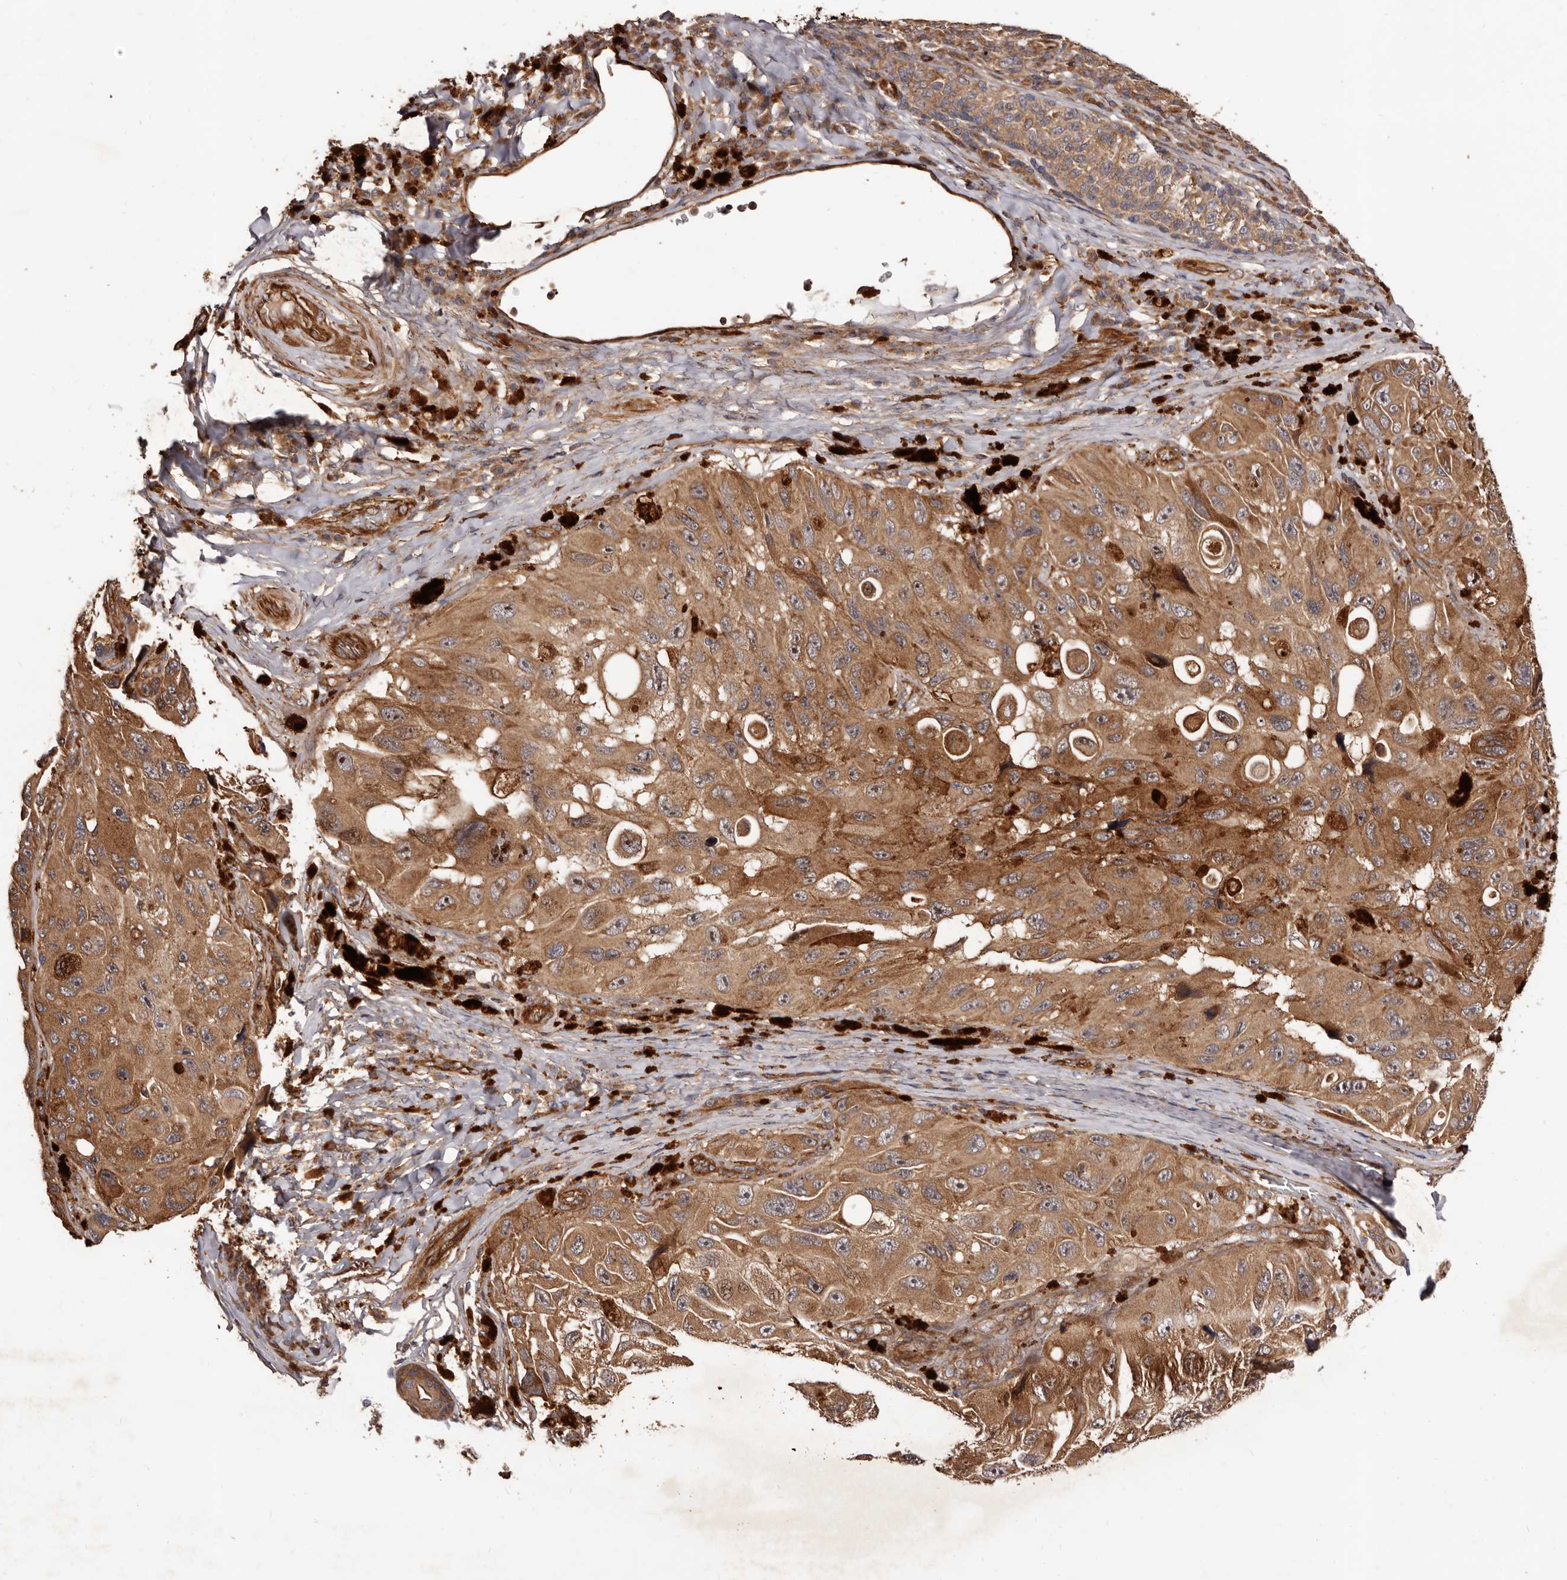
{"staining": {"intensity": "moderate", "quantity": ">75%", "location": "cytoplasmic/membranous"}, "tissue": "melanoma", "cell_type": "Tumor cells", "image_type": "cancer", "snomed": [{"axis": "morphology", "description": "Malignant melanoma, NOS"}, {"axis": "topography", "description": "Skin"}], "caption": "Tumor cells display medium levels of moderate cytoplasmic/membranous staining in about >75% of cells in malignant melanoma.", "gene": "GTPBP1", "patient": {"sex": "female", "age": 73}}